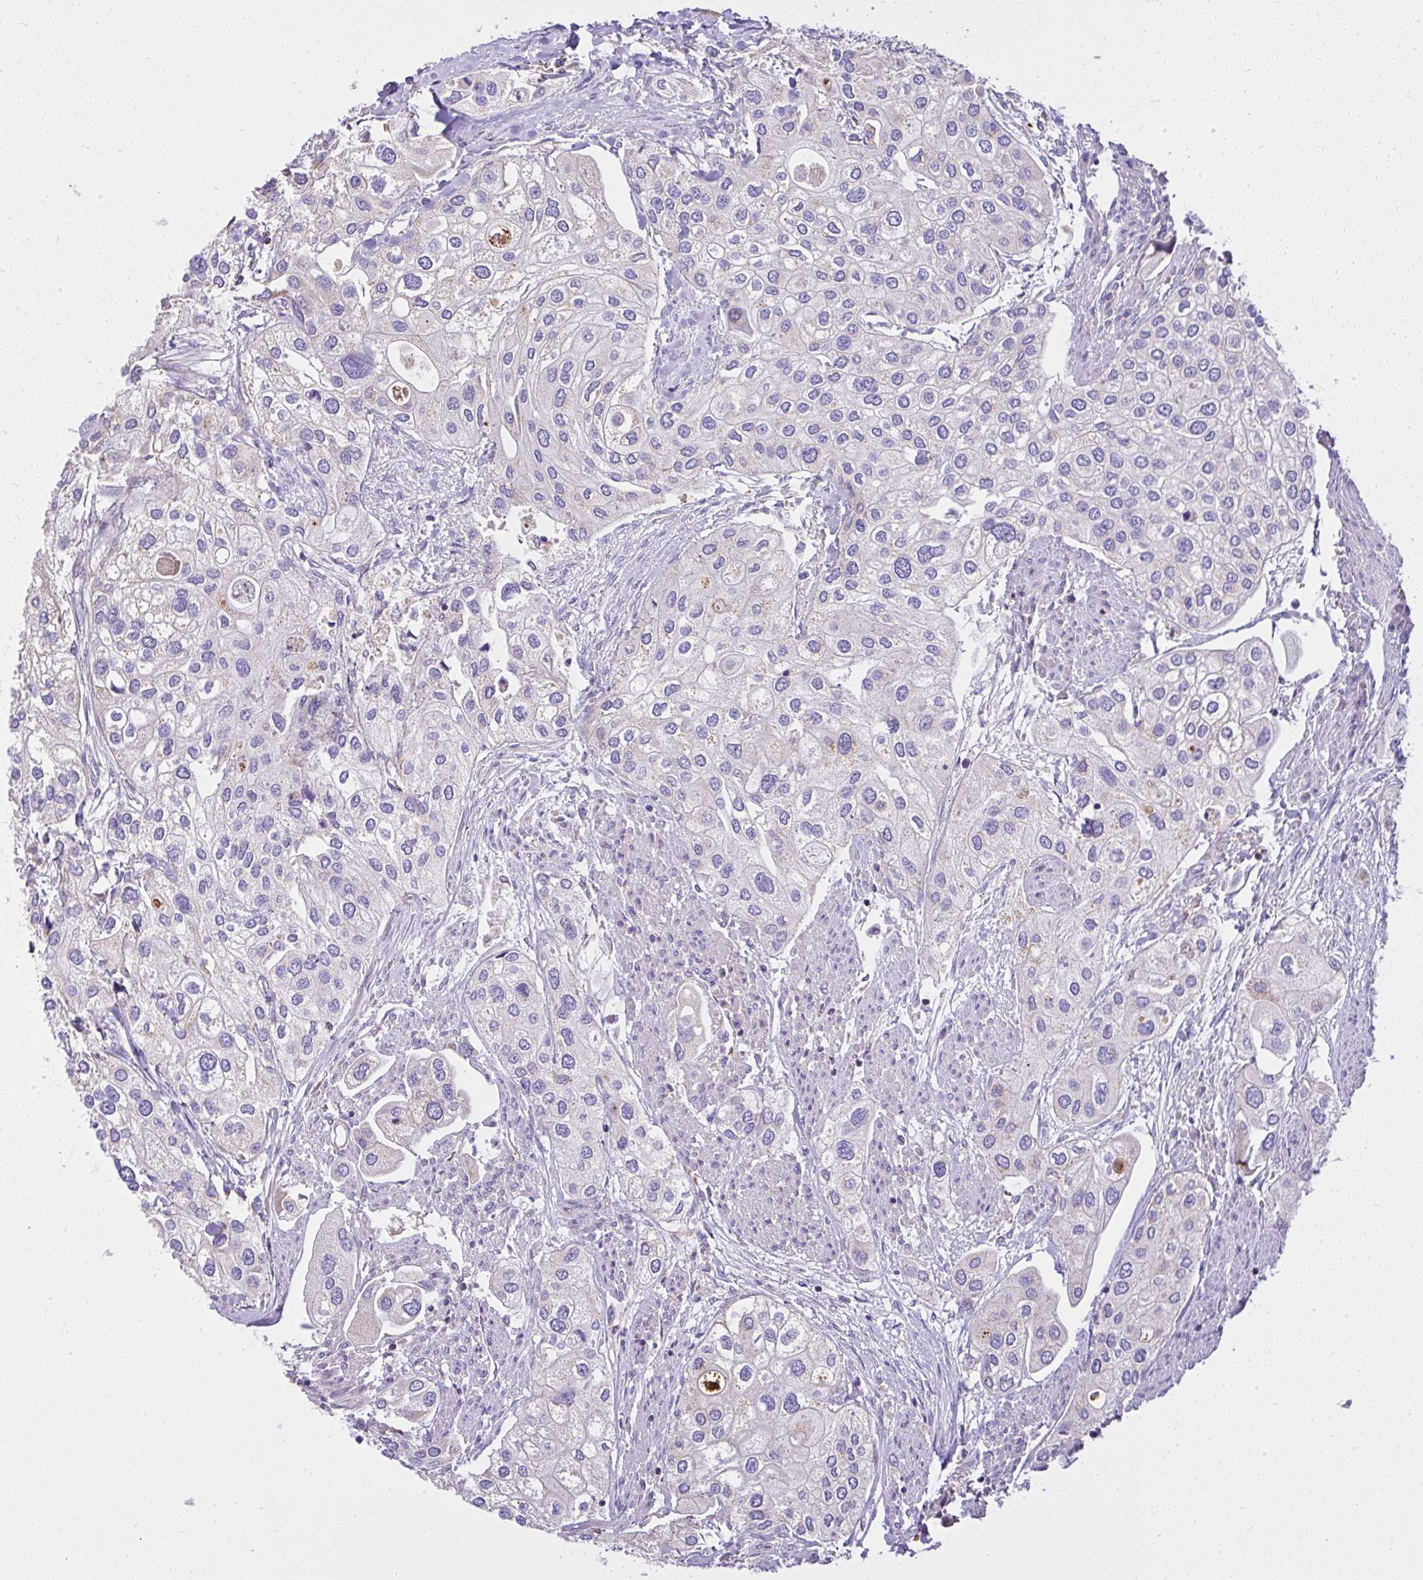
{"staining": {"intensity": "negative", "quantity": "none", "location": "none"}, "tissue": "urothelial cancer", "cell_type": "Tumor cells", "image_type": "cancer", "snomed": [{"axis": "morphology", "description": "Urothelial carcinoma, High grade"}, {"axis": "topography", "description": "Urinary bladder"}], "caption": "Protein analysis of urothelial carcinoma (high-grade) shows no significant positivity in tumor cells.", "gene": "CCDC142", "patient": {"sex": "male", "age": 64}}